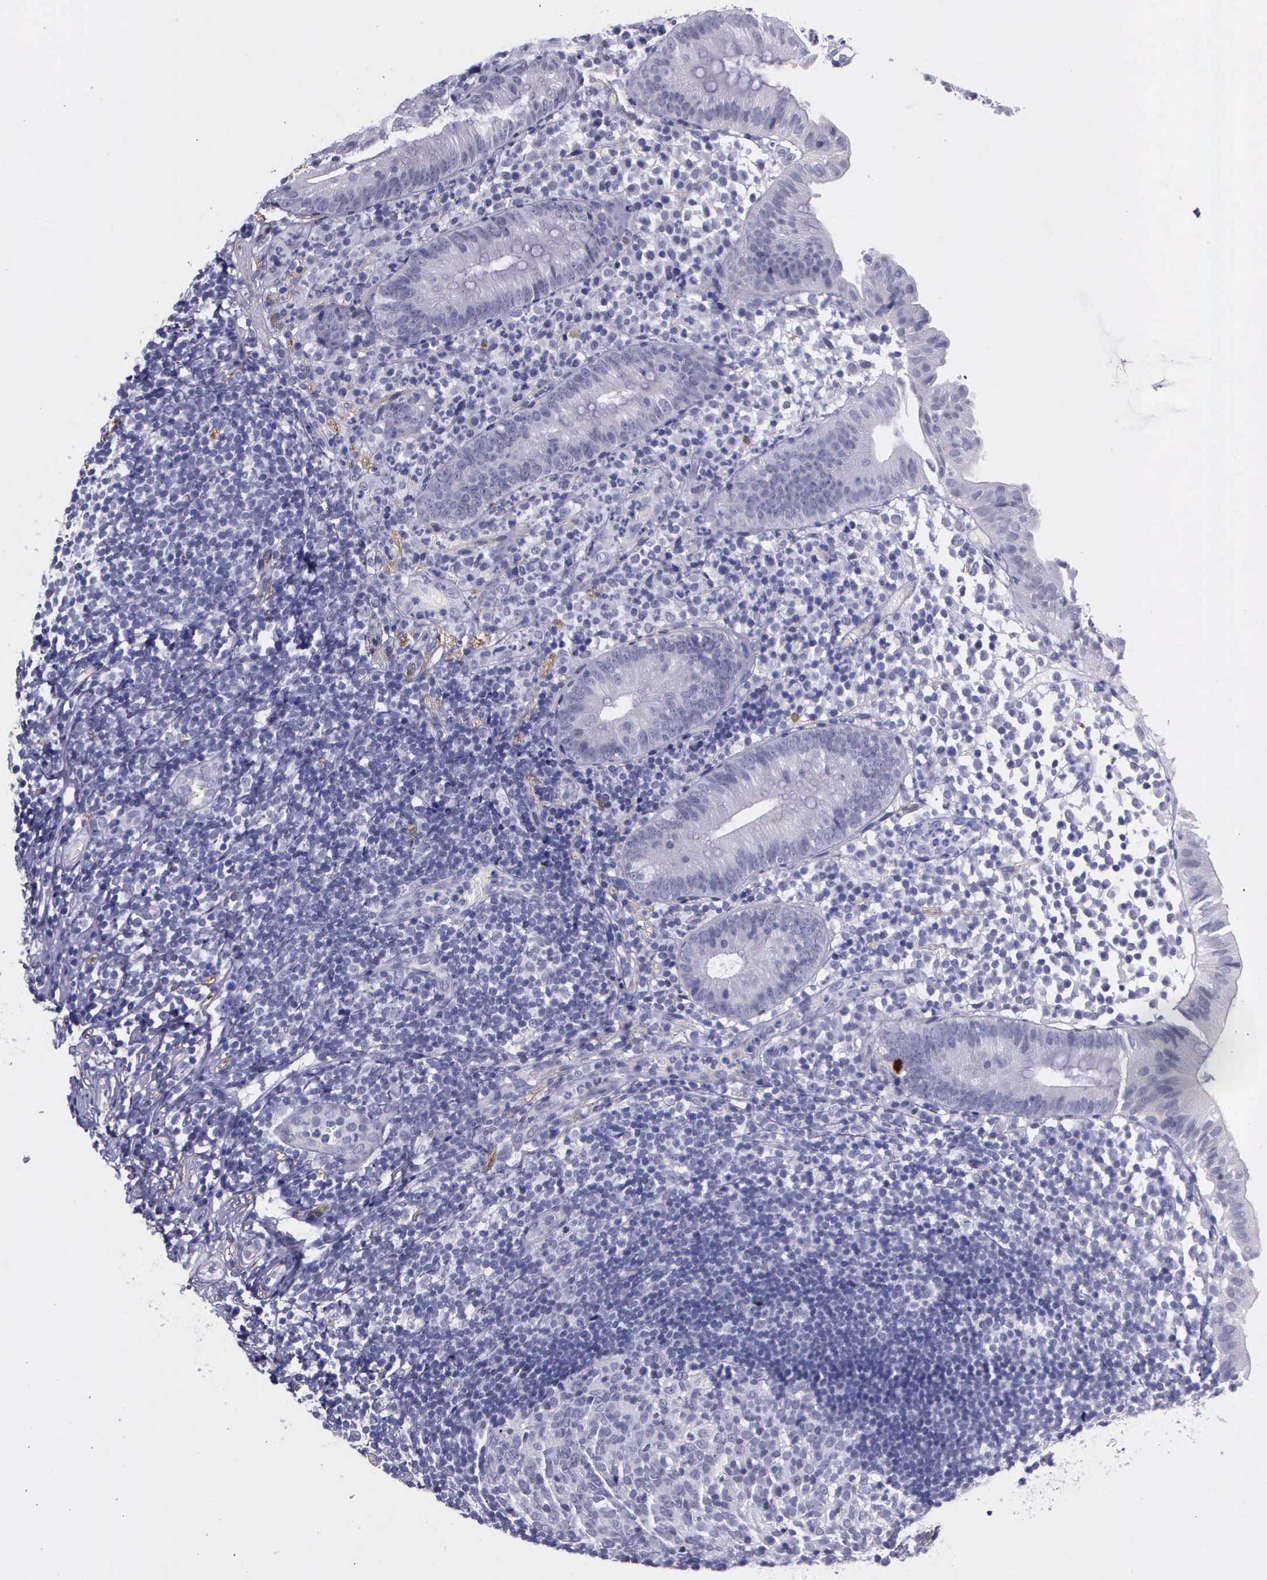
{"staining": {"intensity": "negative", "quantity": "none", "location": "none"}, "tissue": "appendix", "cell_type": "Glandular cells", "image_type": "normal", "snomed": [{"axis": "morphology", "description": "Normal tissue, NOS"}, {"axis": "topography", "description": "Appendix"}], "caption": "Protein analysis of unremarkable appendix displays no significant staining in glandular cells. (IHC, brightfield microscopy, high magnification).", "gene": "AHNAK2", "patient": {"sex": "male", "age": 25}}